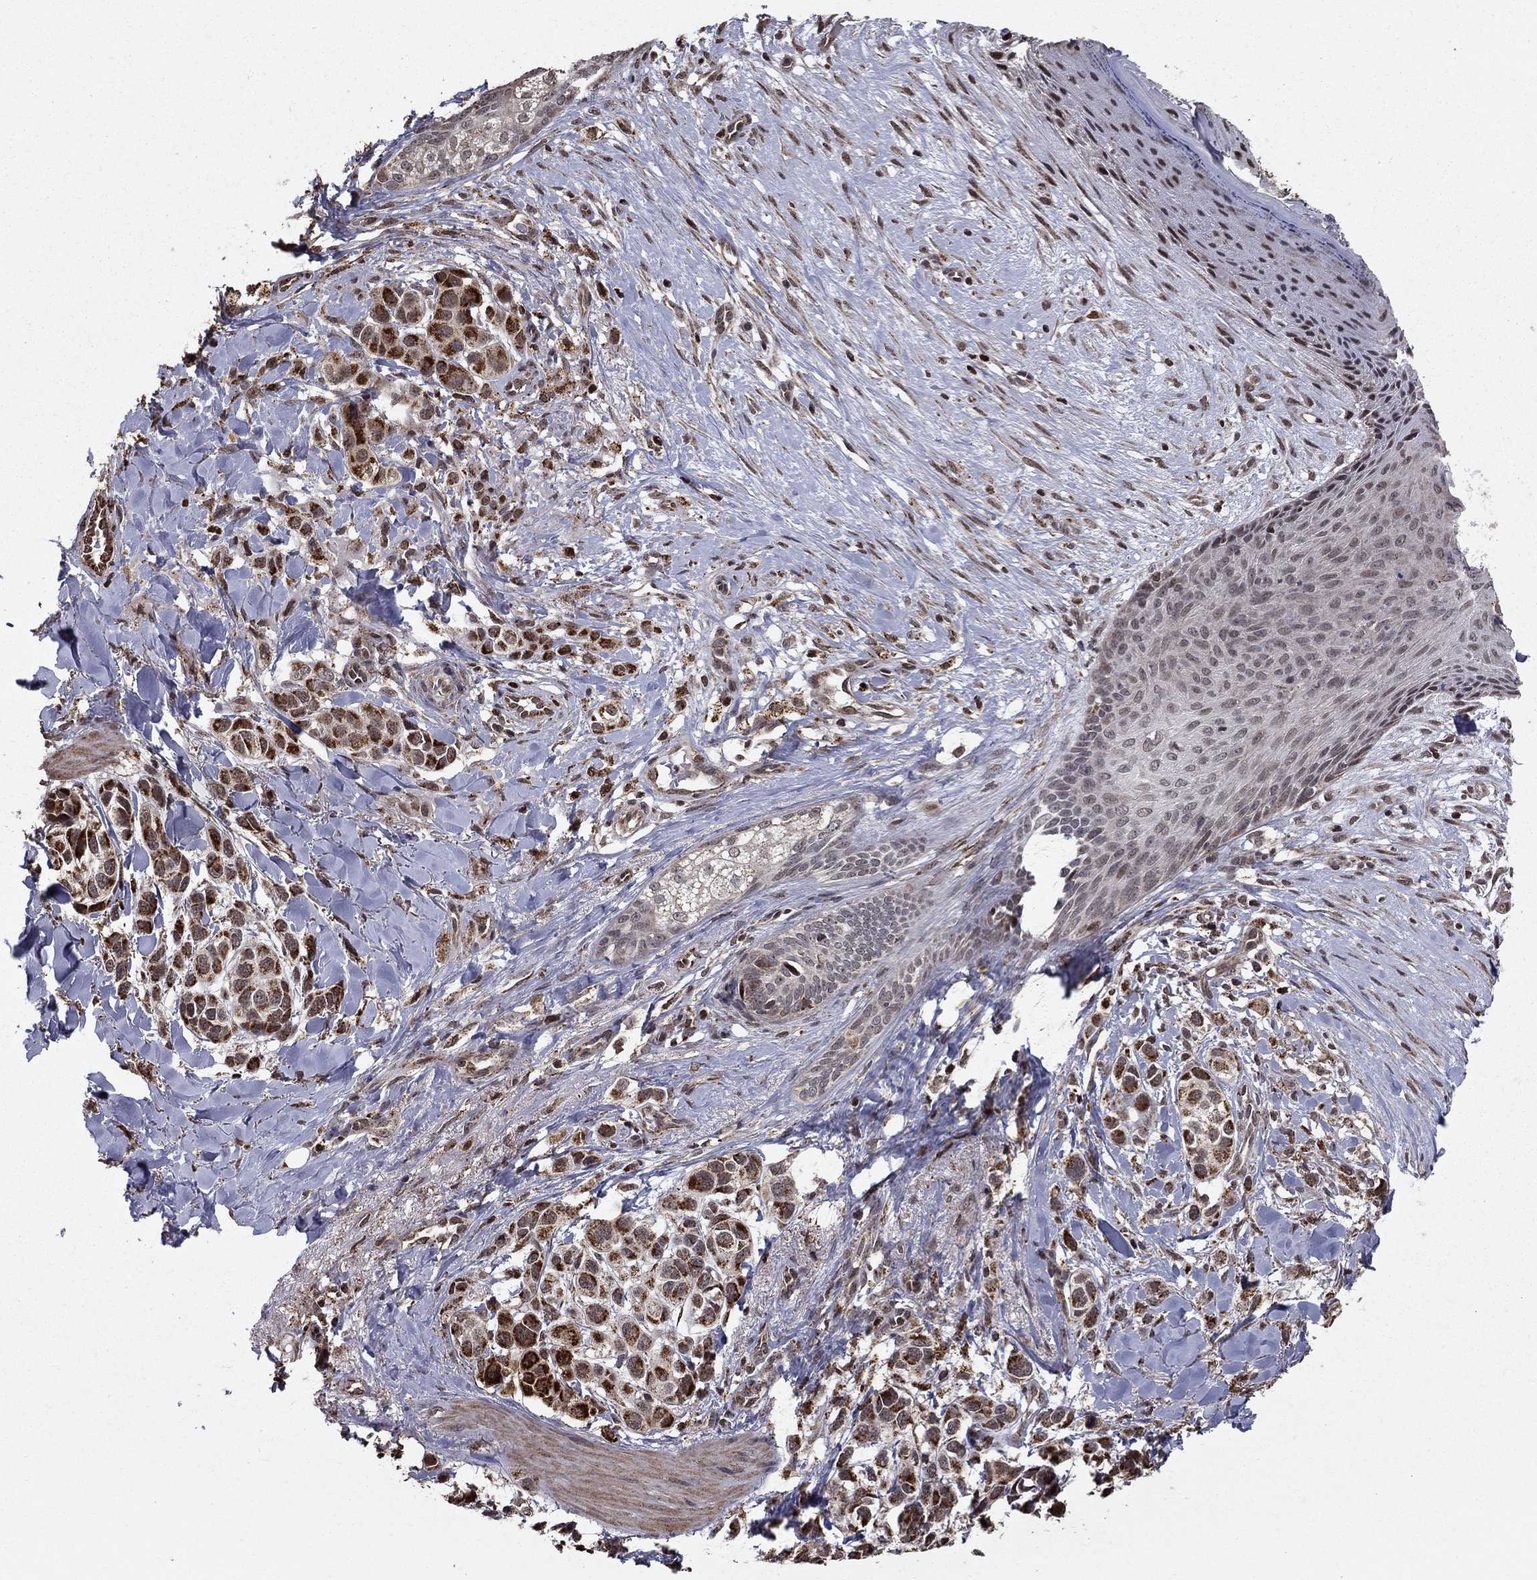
{"staining": {"intensity": "strong", "quantity": "25%-75%", "location": "cytoplasmic/membranous"}, "tissue": "melanoma", "cell_type": "Tumor cells", "image_type": "cancer", "snomed": [{"axis": "morphology", "description": "Malignant melanoma, NOS"}, {"axis": "topography", "description": "Skin"}], "caption": "This is a photomicrograph of immunohistochemistry staining of melanoma, which shows strong positivity in the cytoplasmic/membranous of tumor cells.", "gene": "ACOT13", "patient": {"sex": "male", "age": 57}}